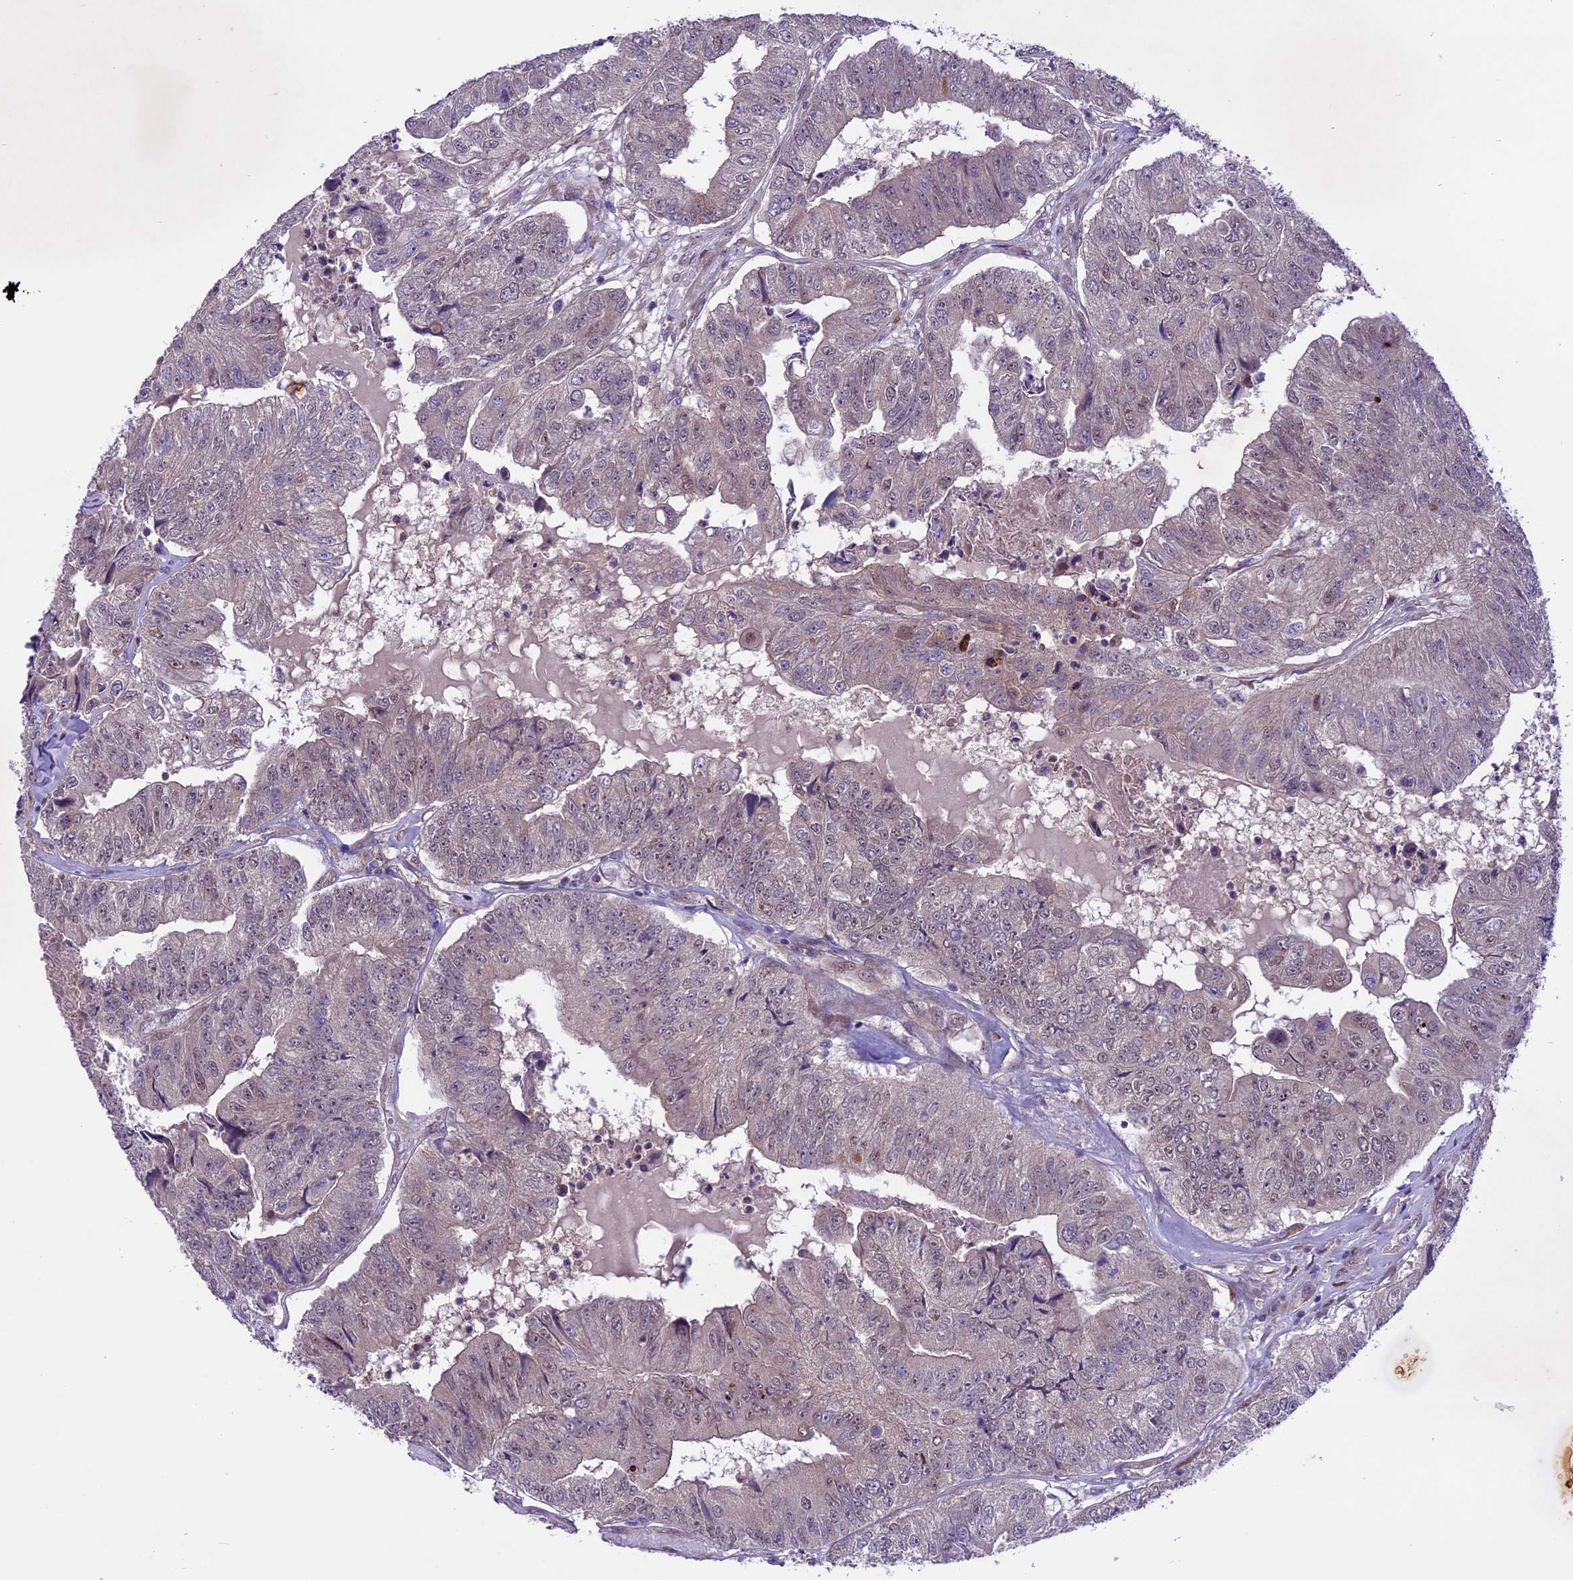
{"staining": {"intensity": "weak", "quantity": "<25%", "location": "nuclear"}, "tissue": "colorectal cancer", "cell_type": "Tumor cells", "image_type": "cancer", "snomed": [{"axis": "morphology", "description": "Adenocarcinoma, NOS"}, {"axis": "topography", "description": "Colon"}], "caption": "There is no significant positivity in tumor cells of colorectal adenocarcinoma. (Immunohistochemistry (ihc), brightfield microscopy, high magnification).", "gene": "SPRED1", "patient": {"sex": "female", "age": 67}}